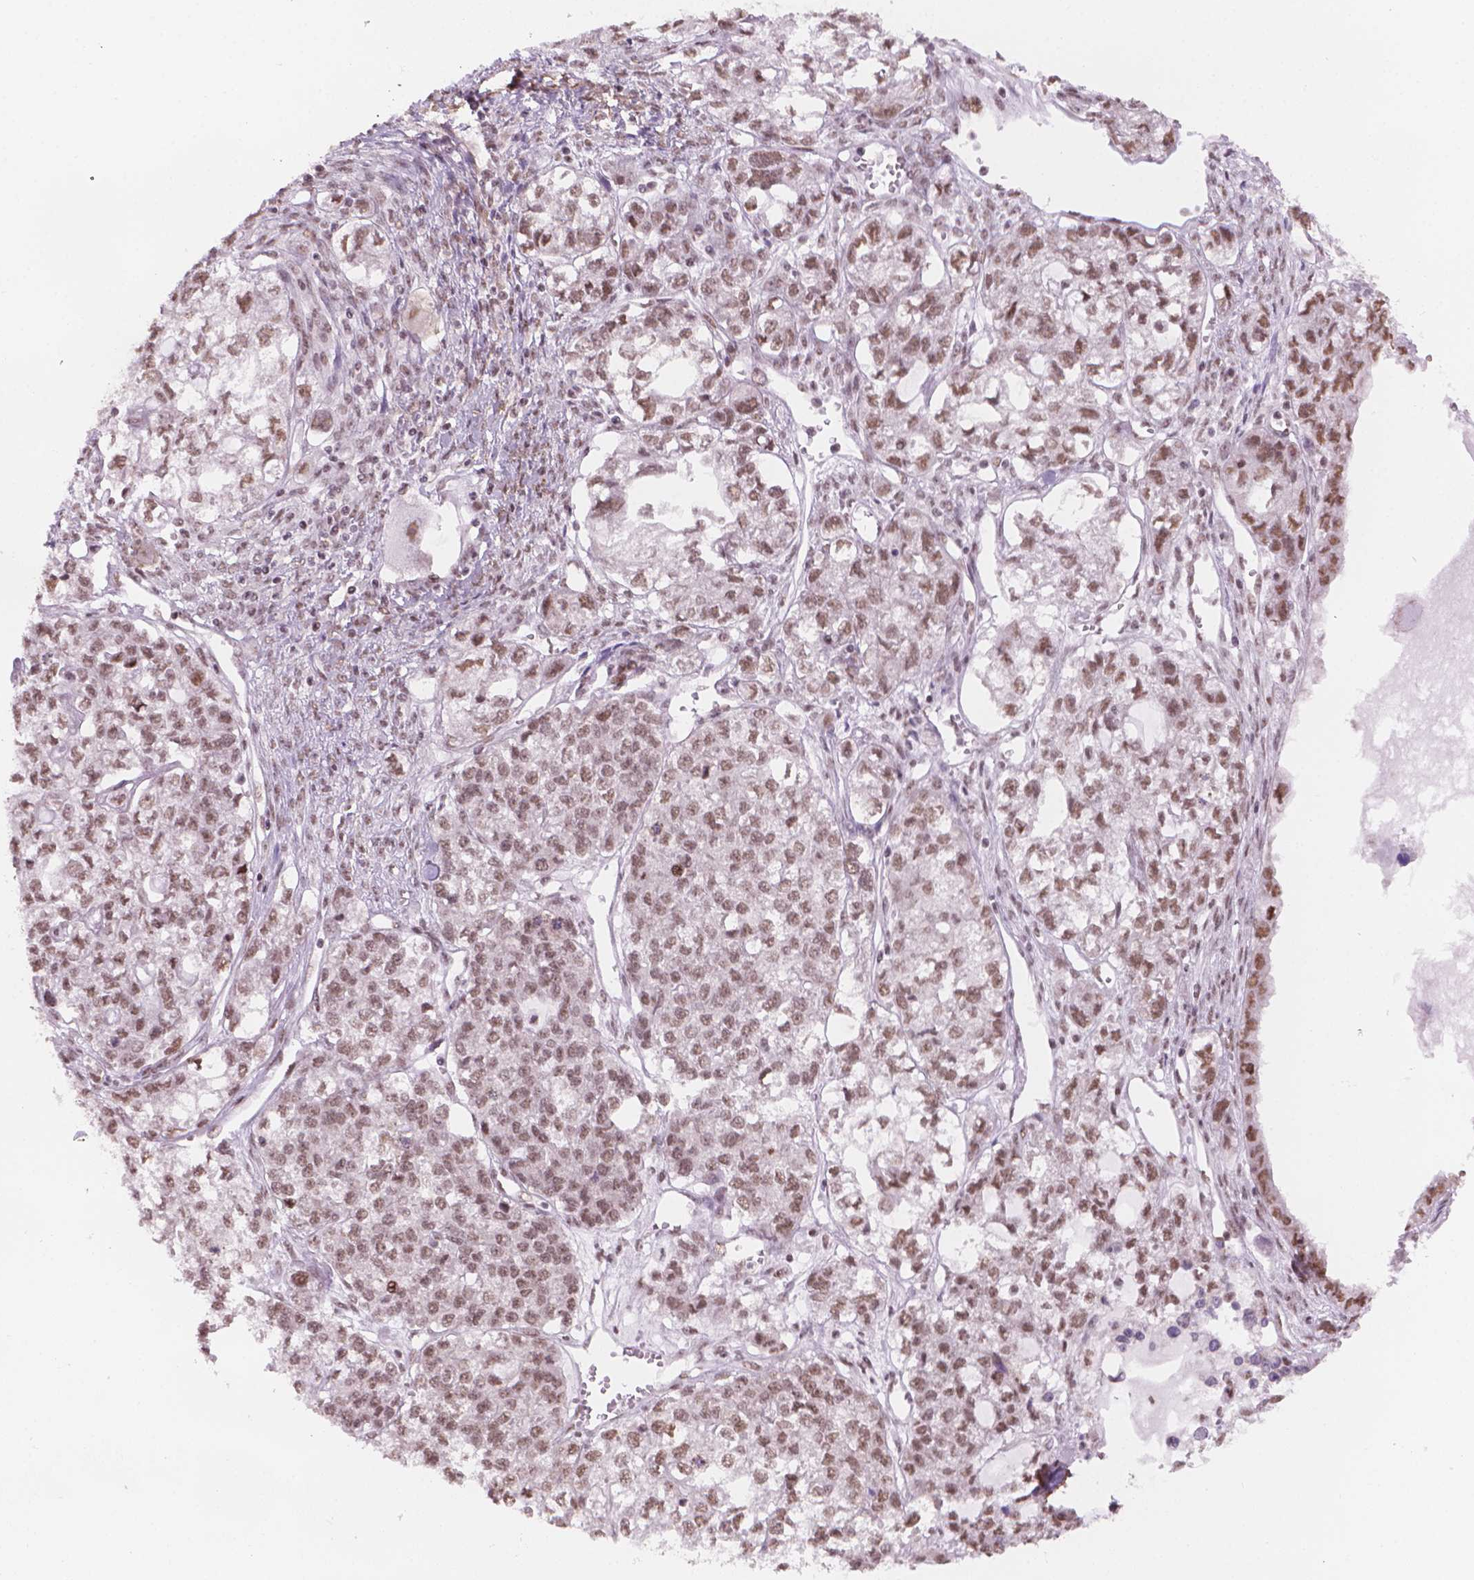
{"staining": {"intensity": "strong", "quantity": ">75%", "location": "nuclear"}, "tissue": "ovarian cancer", "cell_type": "Tumor cells", "image_type": "cancer", "snomed": [{"axis": "morphology", "description": "Carcinoma, endometroid"}, {"axis": "topography", "description": "Ovary"}], "caption": "Brown immunohistochemical staining in human ovarian endometroid carcinoma exhibits strong nuclear positivity in about >75% of tumor cells.", "gene": "HOXD4", "patient": {"sex": "female", "age": 64}}